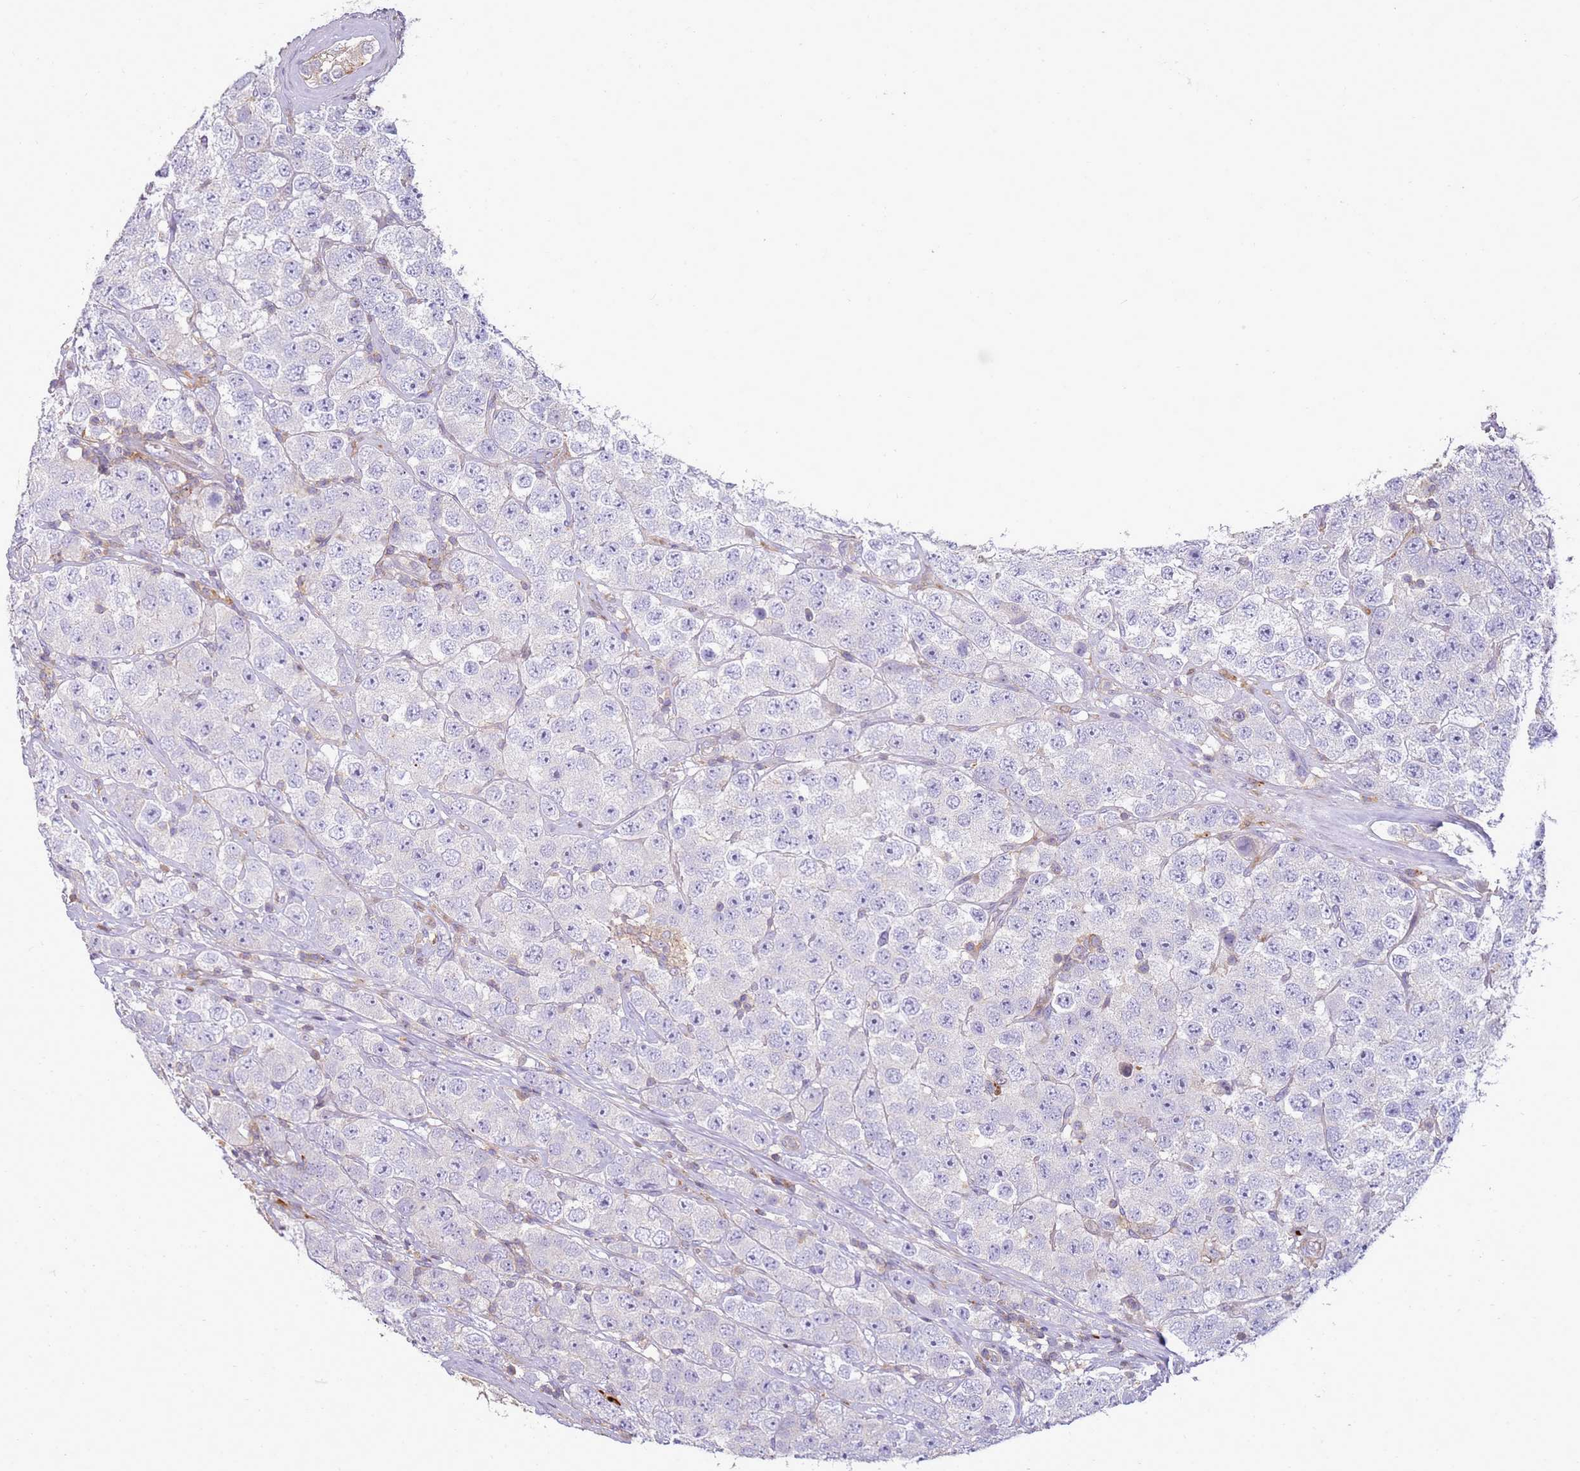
{"staining": {"intensity": "negative", "quantity": "none", "location": "none"}, "tissue": "testis cancer", "cell_type": "Tumor cells", "image_type": "cancer", "snomed": [{"axis": "morphology", "description": "Seminoma, NOS"}, {"axis": "topography", "description": "Testis"}], "caption": "The micrograph displays no significant positivity in tumor cells of testis cancer.", "gene": "FPR1", "patient": {"sex": "male", "age": 28}}